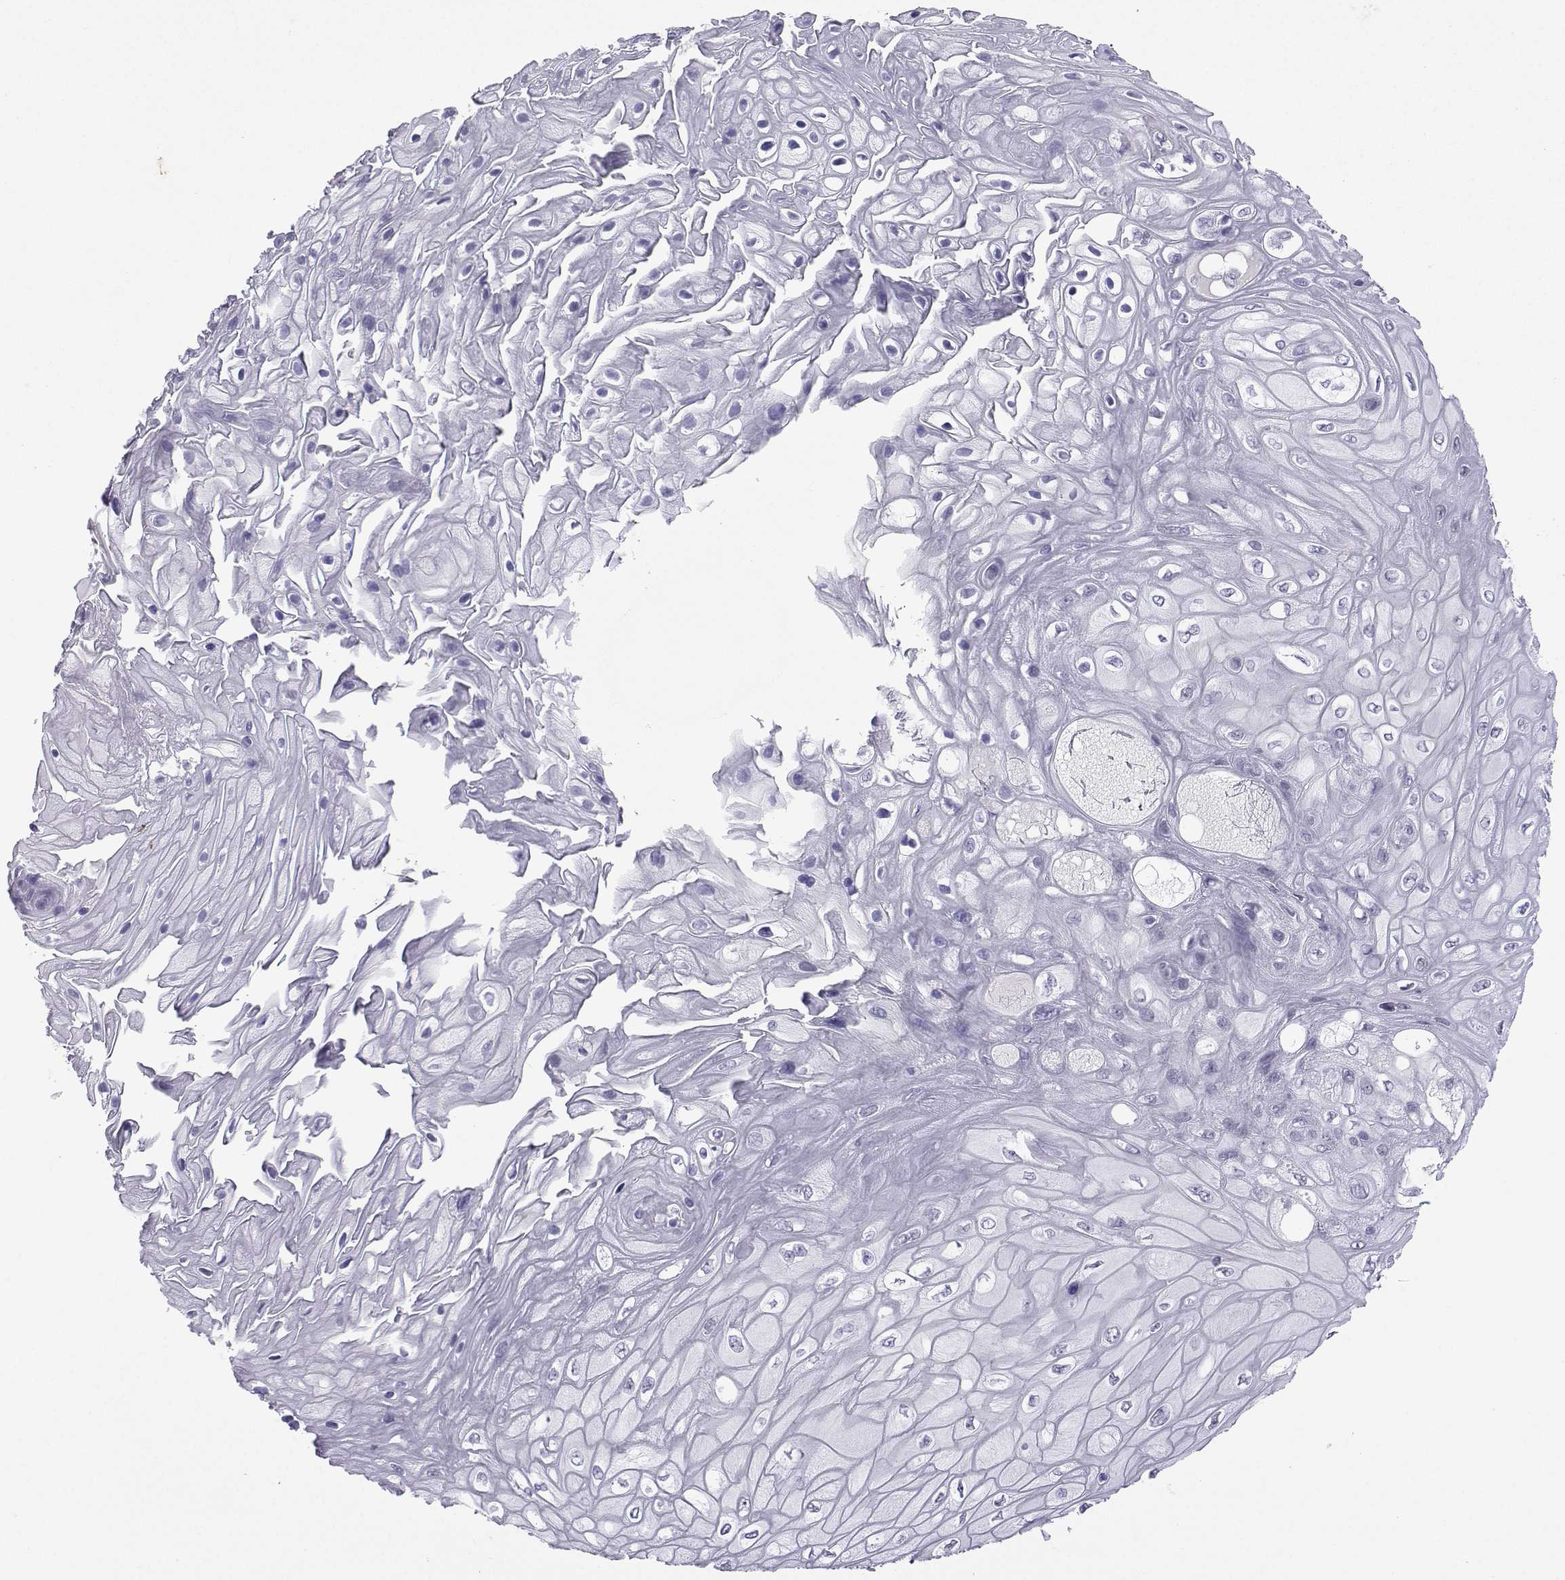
{"staining": {"intensity": "moderate", "quantity": "<25%", "location": "nuclear"}, "tissue": "skin cancer", "cell_type": "Tumor cells", "image_type": "cancer", "snomed": [{"axis": "morphology", "description": "Squamous cell carcinoma, NOS"}, {"axis": "topography", "description": "Skin"}], "caption": "An image of human squamous cell carcinoma (skin) stained for a protein displays moderate nuclear brown staining in tumor cells.", "gene": "LORICRIN", "patient": {"sex": "male", "age": 62}}